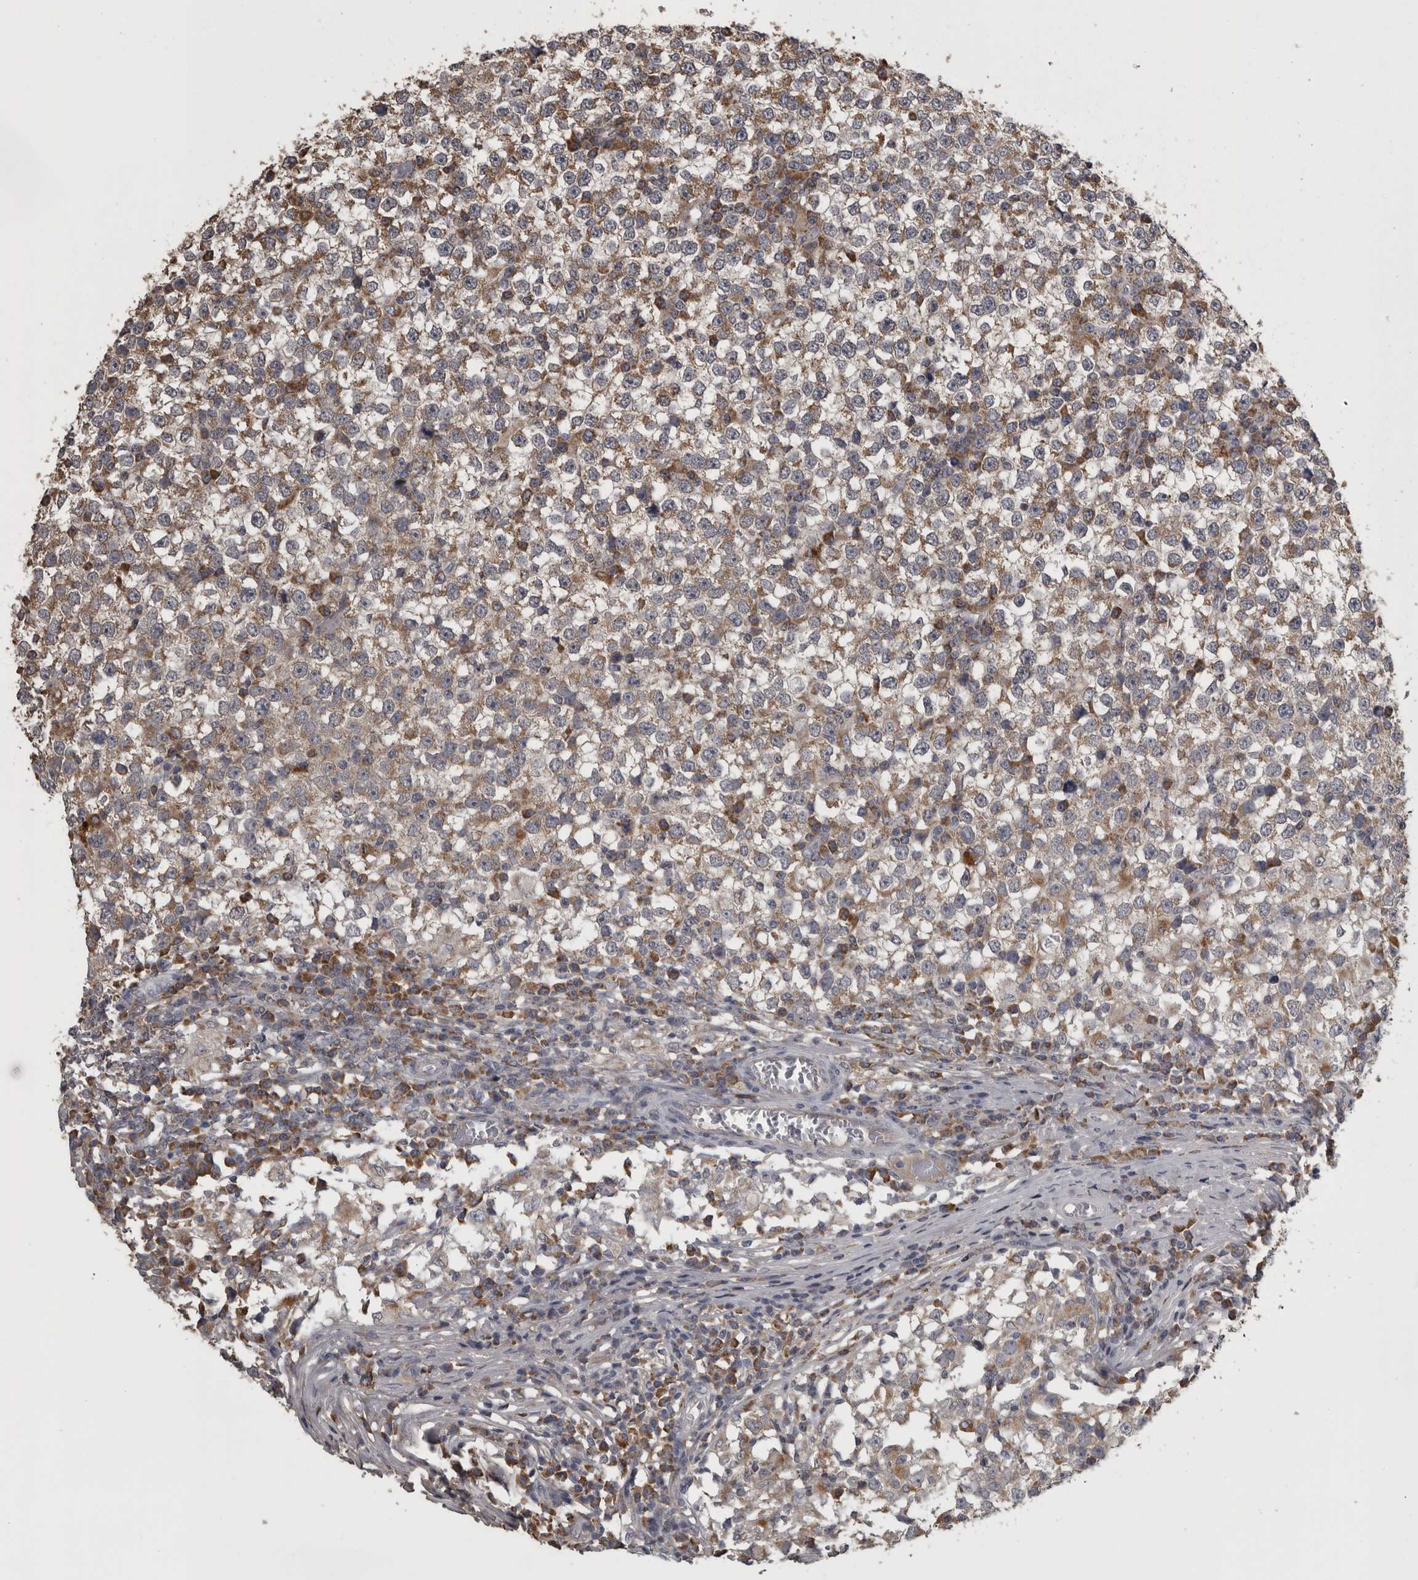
{"staining": {"intensity": "moderate", "quantity": "25%-75%", "location": "cytoplasmic/membranous"}, "tissue": "testis cancer", "cell_type": "Tumor cells", "image_type": "cancer", "snomed": [{"axis": "morphology", "description": "Seminoma, NOS"}, {"axis": "topography", "description": "Testis"}], "caption": "Moderate cytoplasmic/membranous expression is appreciated in about 25%-75% of tumor cells in testis cancer (seminoma).", "gene": "FRK", "patient": {"sex": "male", "age": 65}}